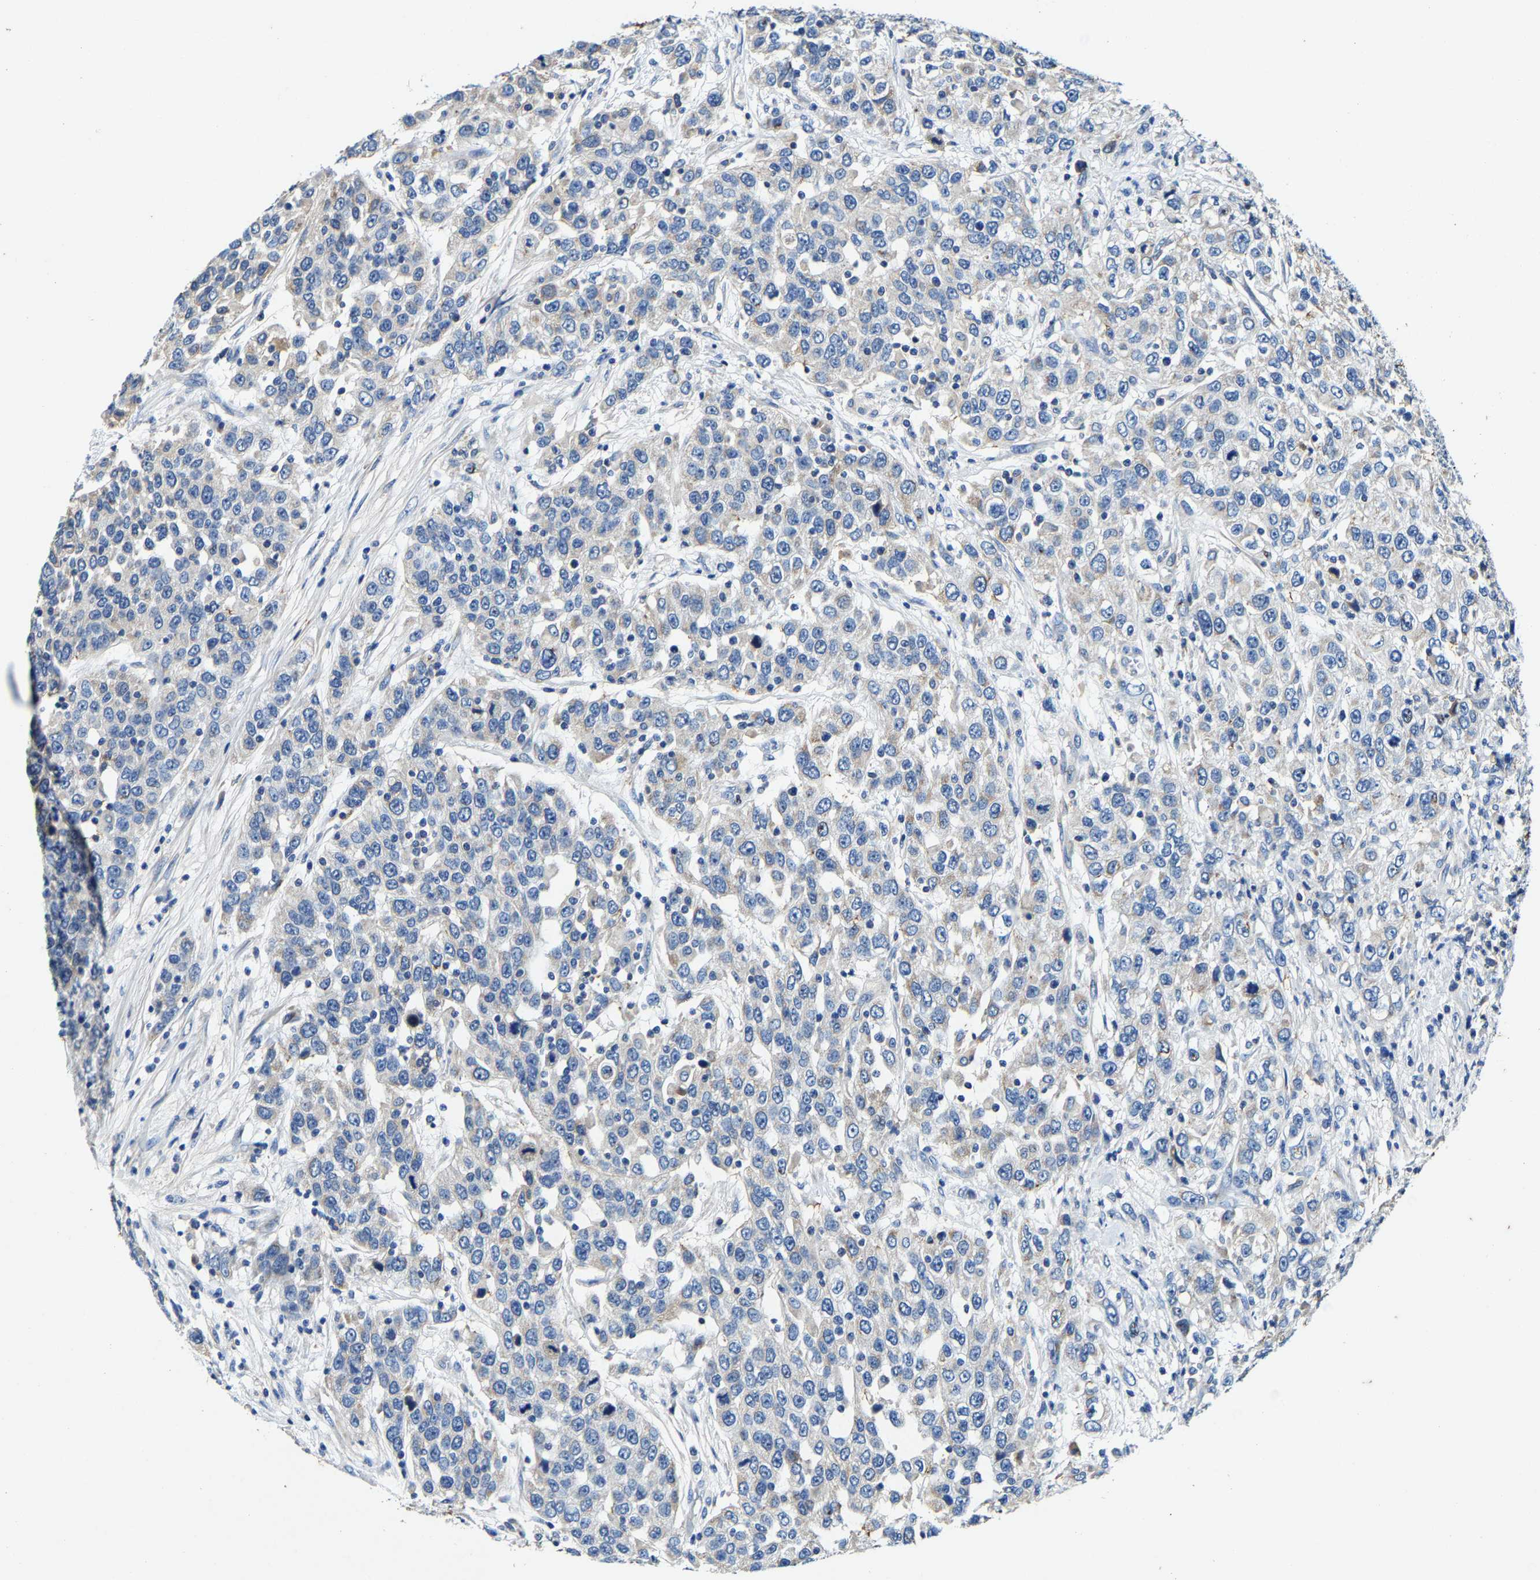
{"staining": {"intensity": "weak", "quantity": "<25%", "location": "cytoplasmic/membranous"}, "tissue": "urothelial cancer", "cell_type": "Tumor cells", "image_type": "cancer", "snomed": [{"axis": "morphology", "description": "Urothelial carcinoma, High grade"}, {"axis": "topography", "description": "Urinary bladder"}], "caption": "Immunohistochemical staining of urothelial cancer shows no significant staining in tumor cells.", "gene": "SLC25A25", "patient": {"sex": "female", "age": 80}}